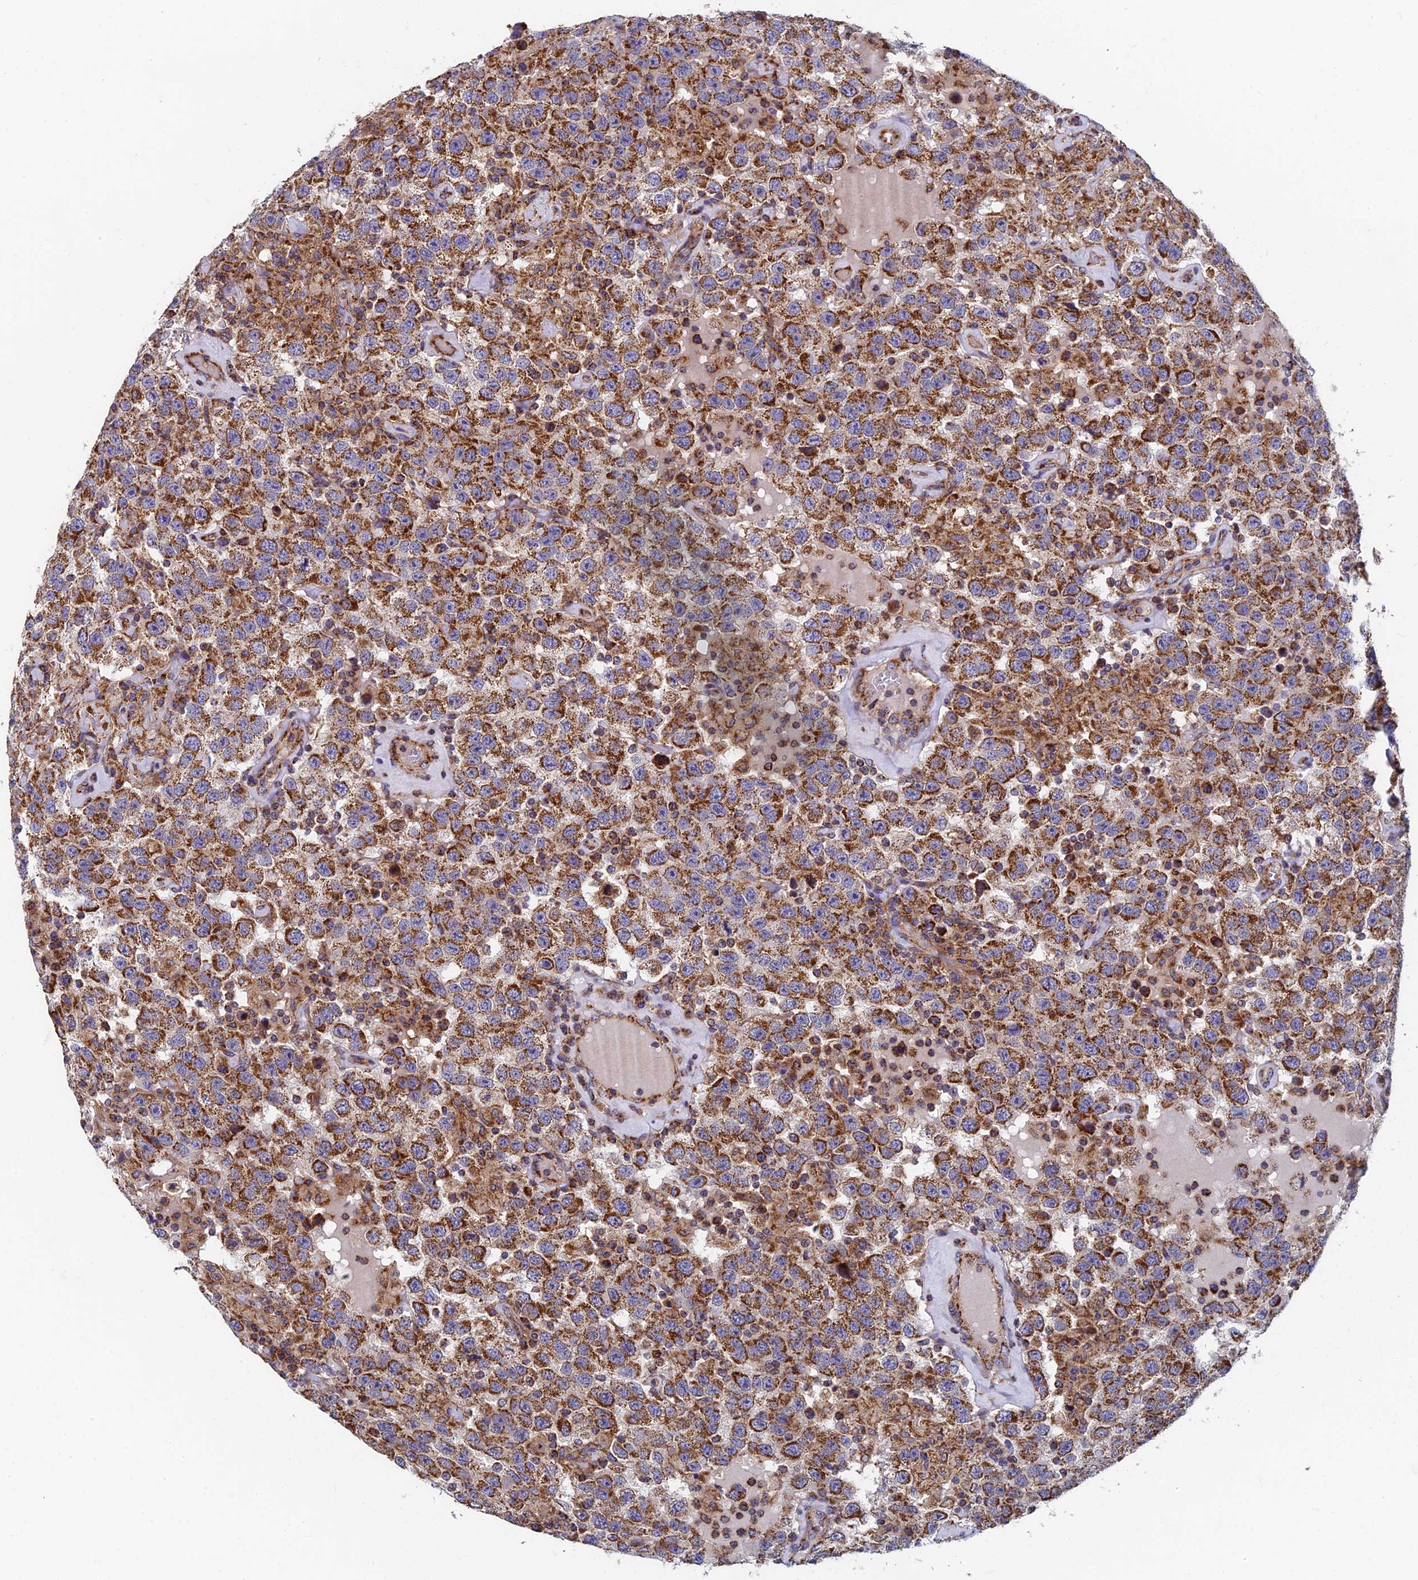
{"staining": {"intensity": "strong", "quantity": ">75%", "location": "cytoplasmic/membranous"}, "tissue": "testis cancer", "cell_type": "Tumor cells", "image_type": "cancer", "snomed": [{"axis": "morphology", "description": "Seminoma, NOS"}, {"axis": "topography", "description": "Testis"}], "caption": "Strong cytoplasmic/membranous expression is seen in about >75% of tumor cells in testis cancer.", "gene": "MRPS9", "patient": {"sex": "male", "age": 41}}